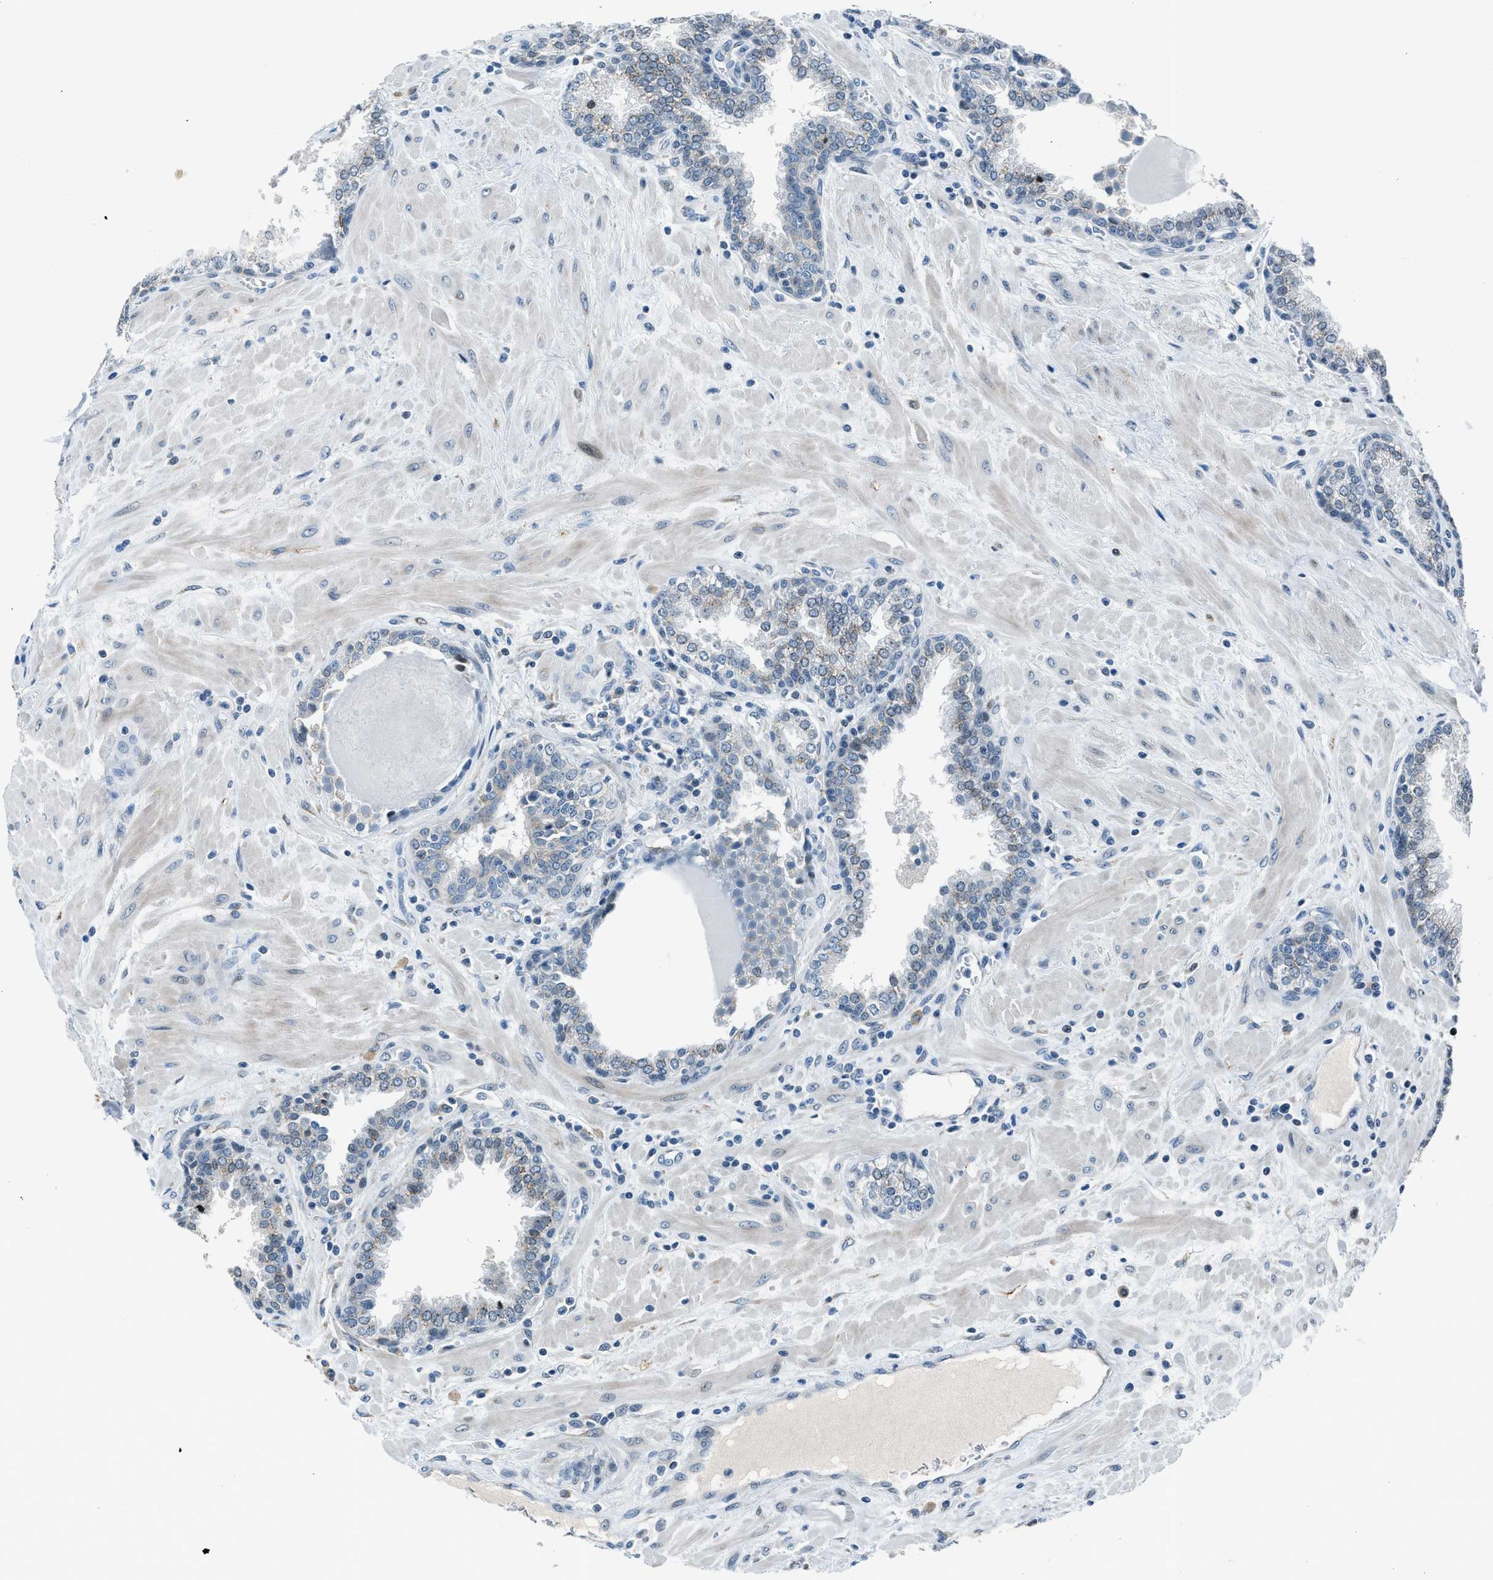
{"staining": {"intensity": "weak", "quantity": "<25%", "location": "cytoplasmic/membranous"}, "tissue": "prostate", "cell_type": "Glandular cells", "image_type": "normal", "snomed": [{"axis": "morphology", "description": "Normal tissue, NOS"}, {"axis": "topography", "description": "Prostate"}], "caption": "This is an immunohistochemistry micrograph of benign prostate. There is no expression in glandular cells.", "gene": "RNF41", "patient": {"sex": "male", "age": 51}}